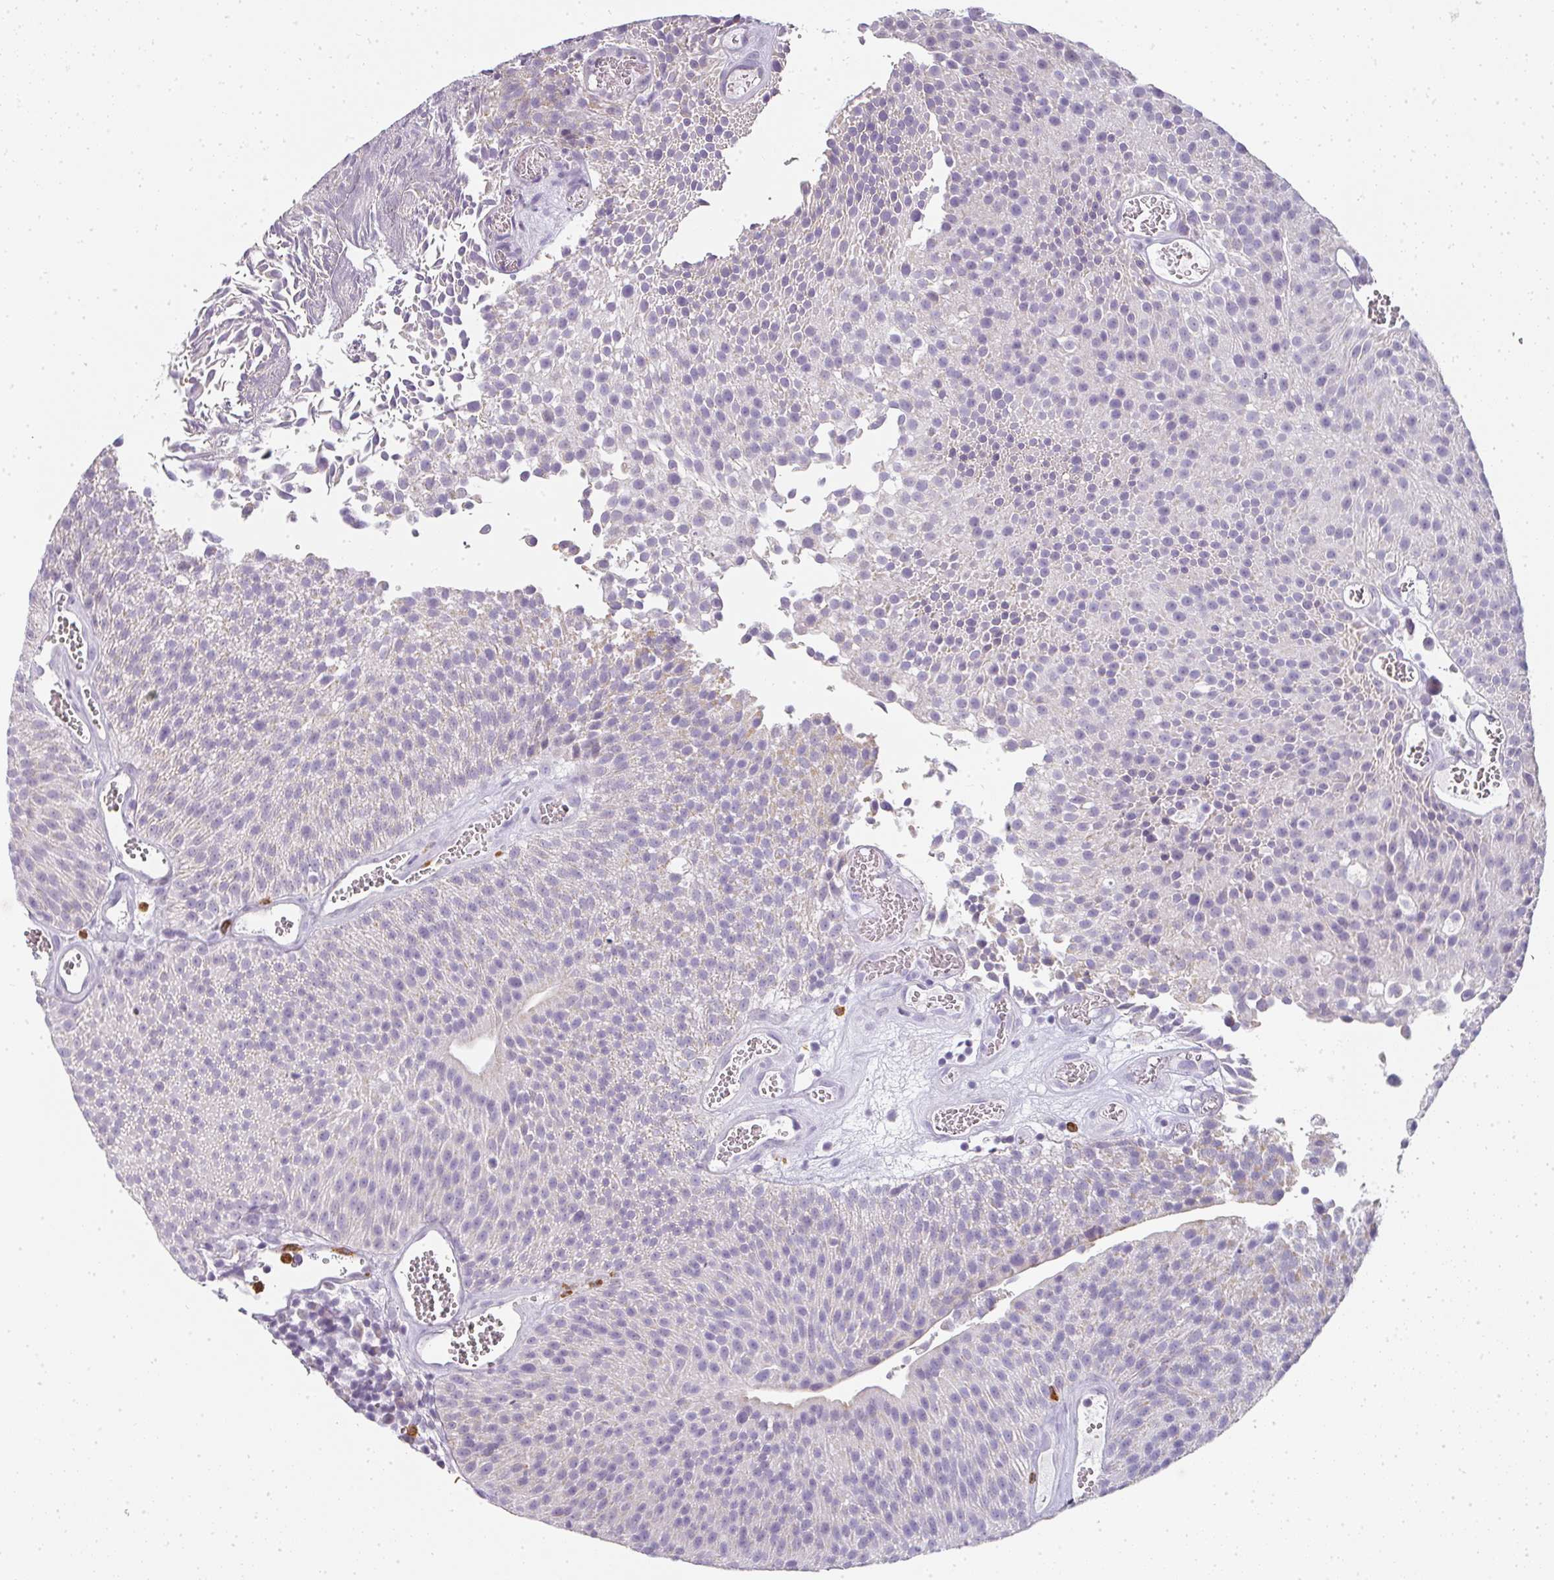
{"staining": {"intensity": "negative", "quantity": "none", "location": "none"}, "tissue": "urothelial cancer", "cell_type": "Tumor cells", "image_type": "cancer", "snomed": [{"axis": "morphology", "description": "Urothelial carcinoma, Low grade"}, {"axis": "topography", "description": "Urinary bladder"}], "caption": "A micrograph of human low-grade urothelial carcinoma is negative for staining in tumor cells. Brightfield microscopy of immunohistochemistry (IHC) stained with DAB (3,3'-diaminobenzidine) (brown) and hematoxylin (blue), captured at high magnification.", "gene": "CAMP", "patient": {"sex": "female", "age": 79}}